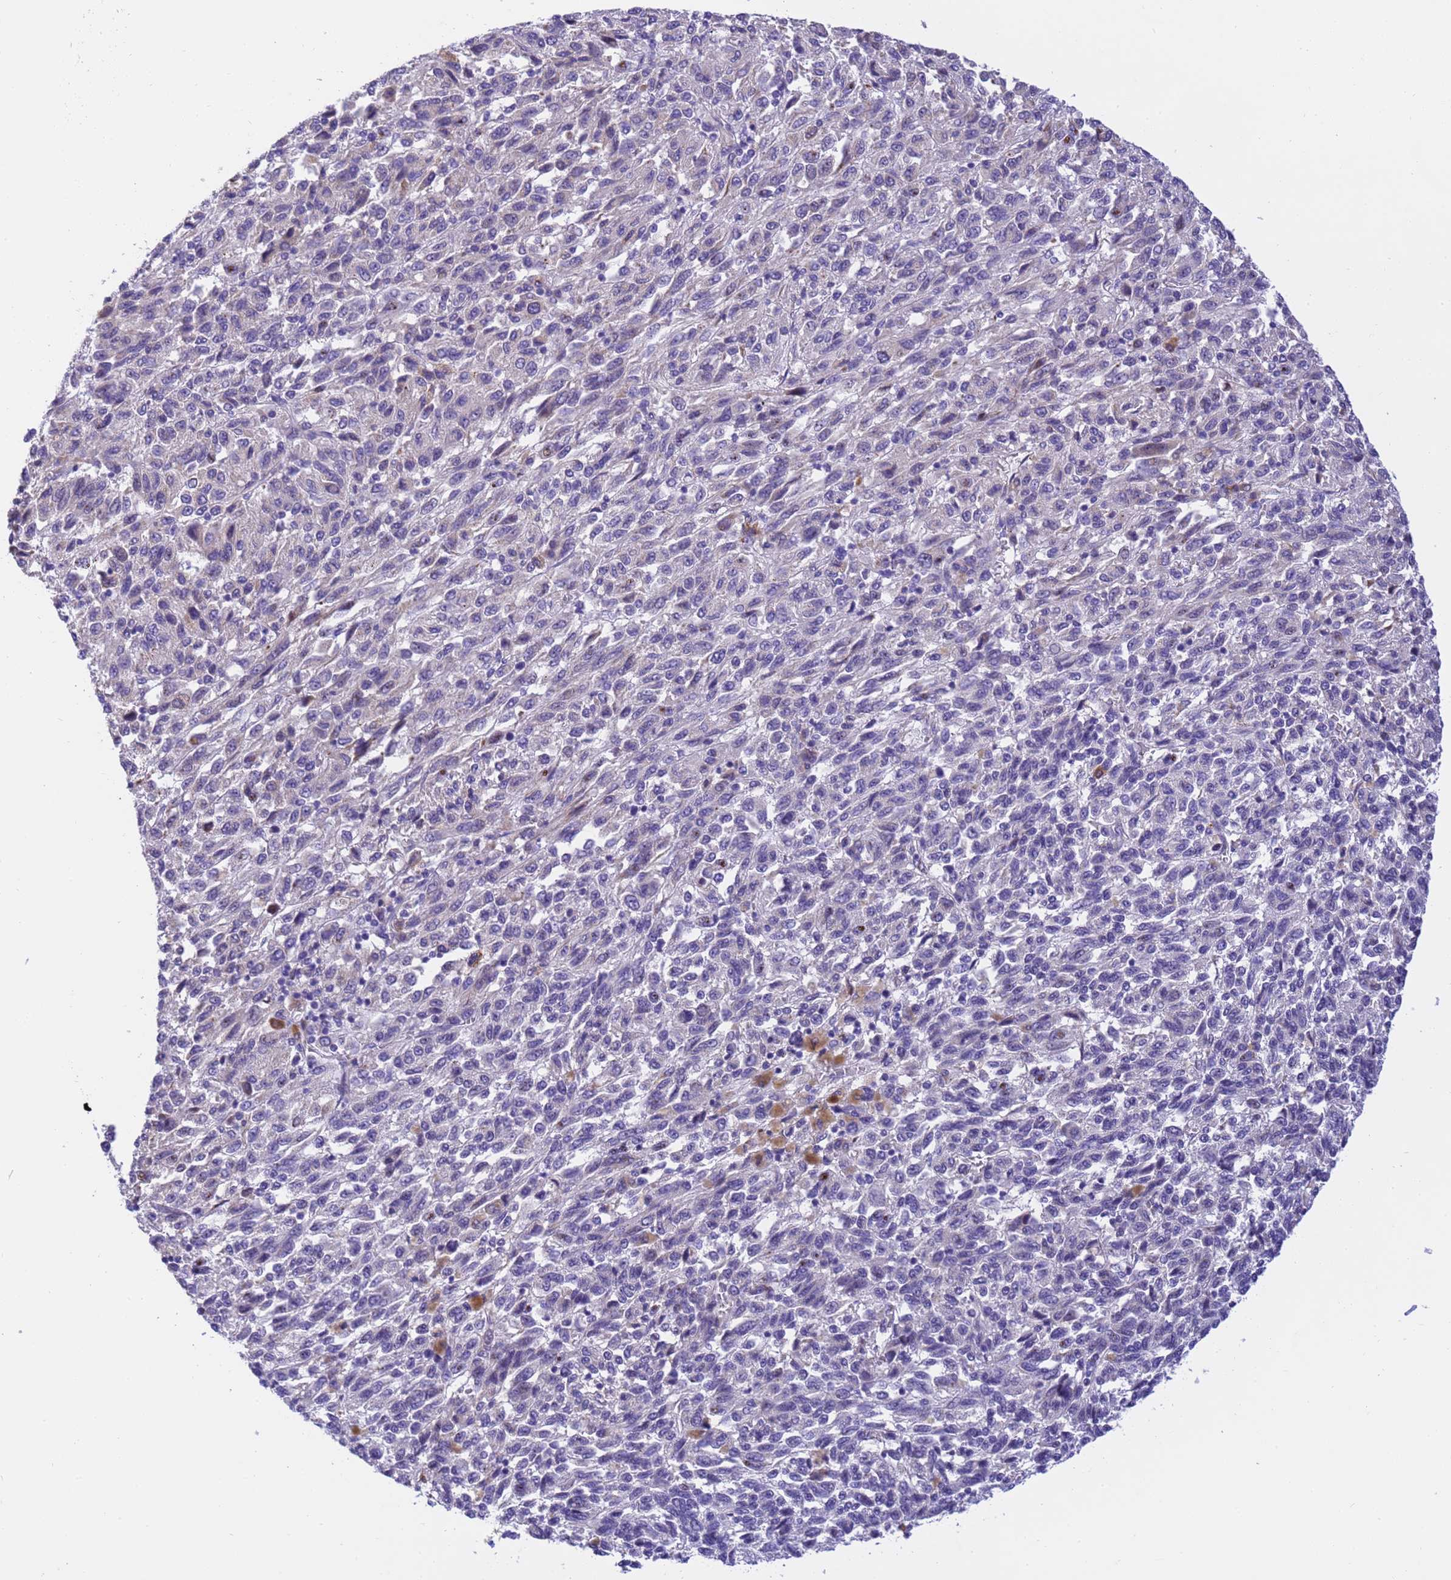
{"staining": {"intensity": "negative", "quantity": "none", "location": "none"}, "tissue": "melanoma", "cell_type": "Tumor cells", "image_type": "cancer", "snomed": [{"axis": "morphology", "description": "Malignant melanoma, Metastatic site"}, {"axis": "topography", "description": "Lung"}], "caption": "Malignant melanoma (metastatic site) was stained to show a protein in brown. There is no significant expression in tumor cells.", "gene": "RHBDD3", "patient": {"sex": "male", "age": 64}}